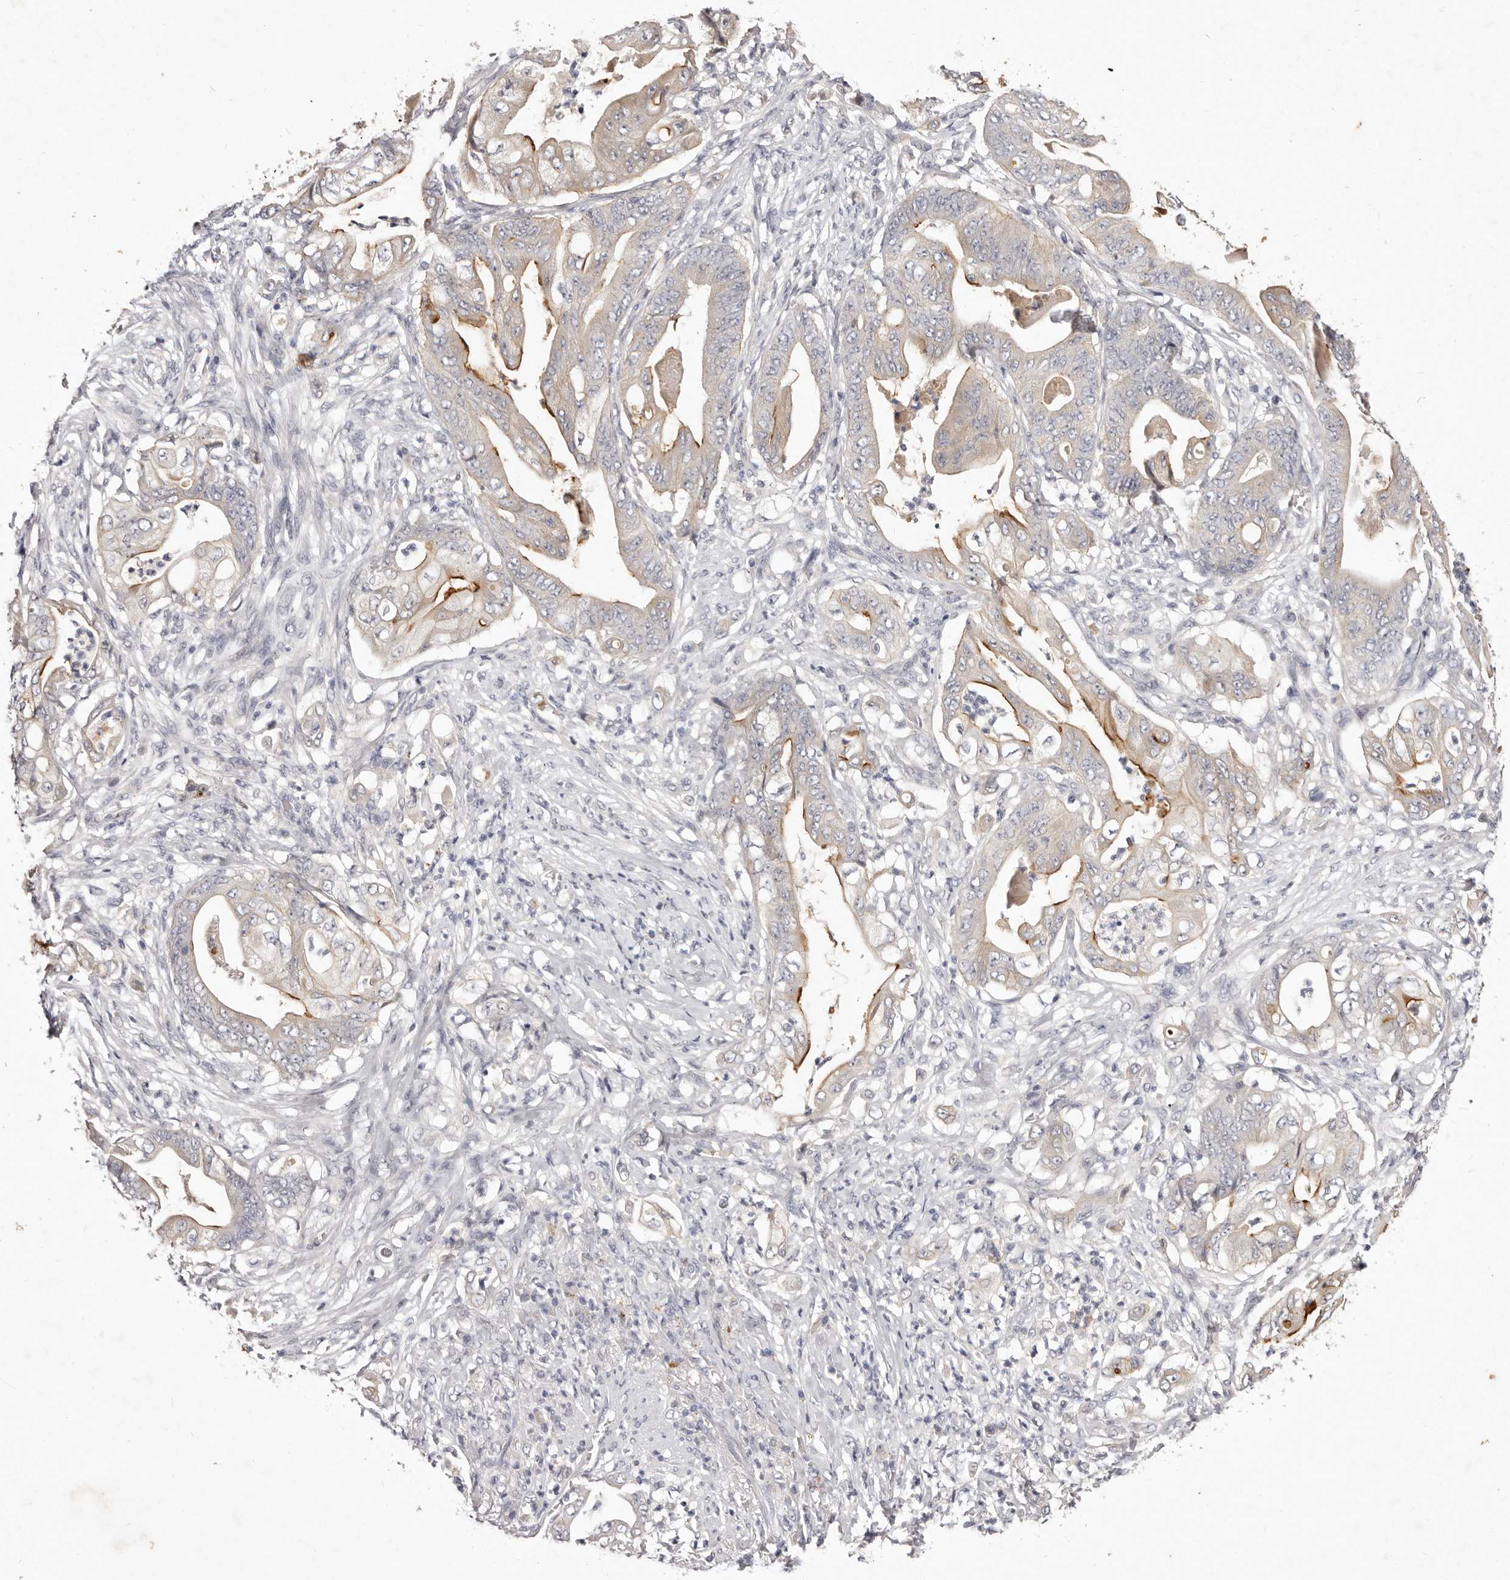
{"staining": {"intensity": "moderate", "quantity": "<25%", "location": "cytoplasmic/membranous"}, "tissue": "stomach cancer", "cell_type": "Tumor cells", "image_type": "cancer", "snomed": [{"axis": "morphology", "description": "Adenocarcinoma, NOS"}, {"axis": "topography", "description": "Stomach"}], "caption": "The immunohistochemical stain highlights moderate cytoplasmic/membranous positivity in tumor cells of stomach adenocarcinoma tissue.", "gene": "GARNL3", "patient": {"sex": "female", "age": 73}}